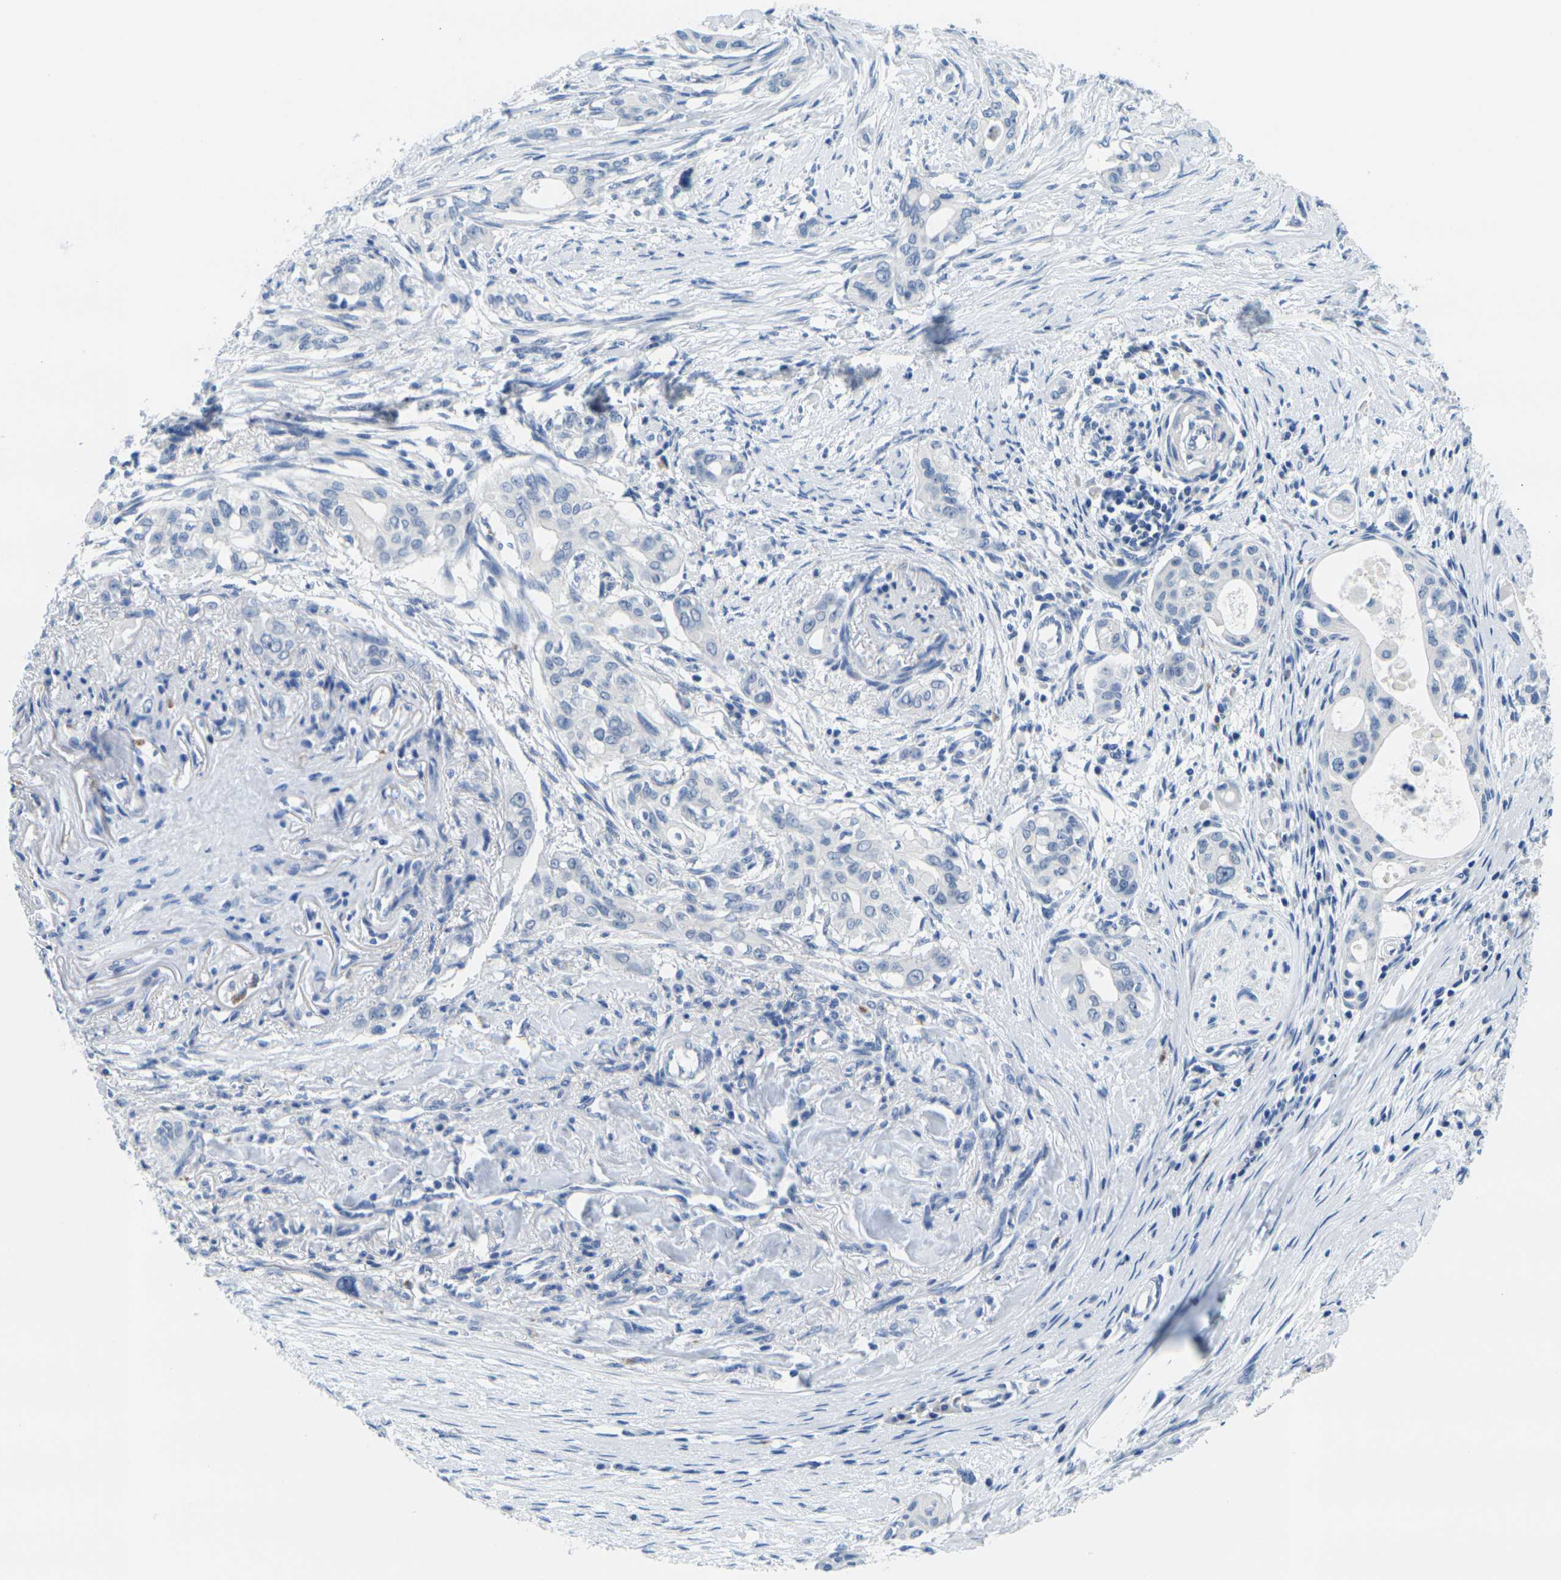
{"staining": {"intensity": "negative", "quantity": "none", "location": "none"}, "tissue": "pancreatic cancer", "cell_type": "Tumor cells", "image_type": "cancer", "snomed": [{"axis": "morphology", "description": "Adenocarcinoma, NOS"}, {"axis": "topography", "description": "Pancreas"}], "caption": "Tumor cells show no significant staining in adenocarcinoma (pancreatic).", "gene": "GPR15", "patient": {"sex": "female", "age": 60}}